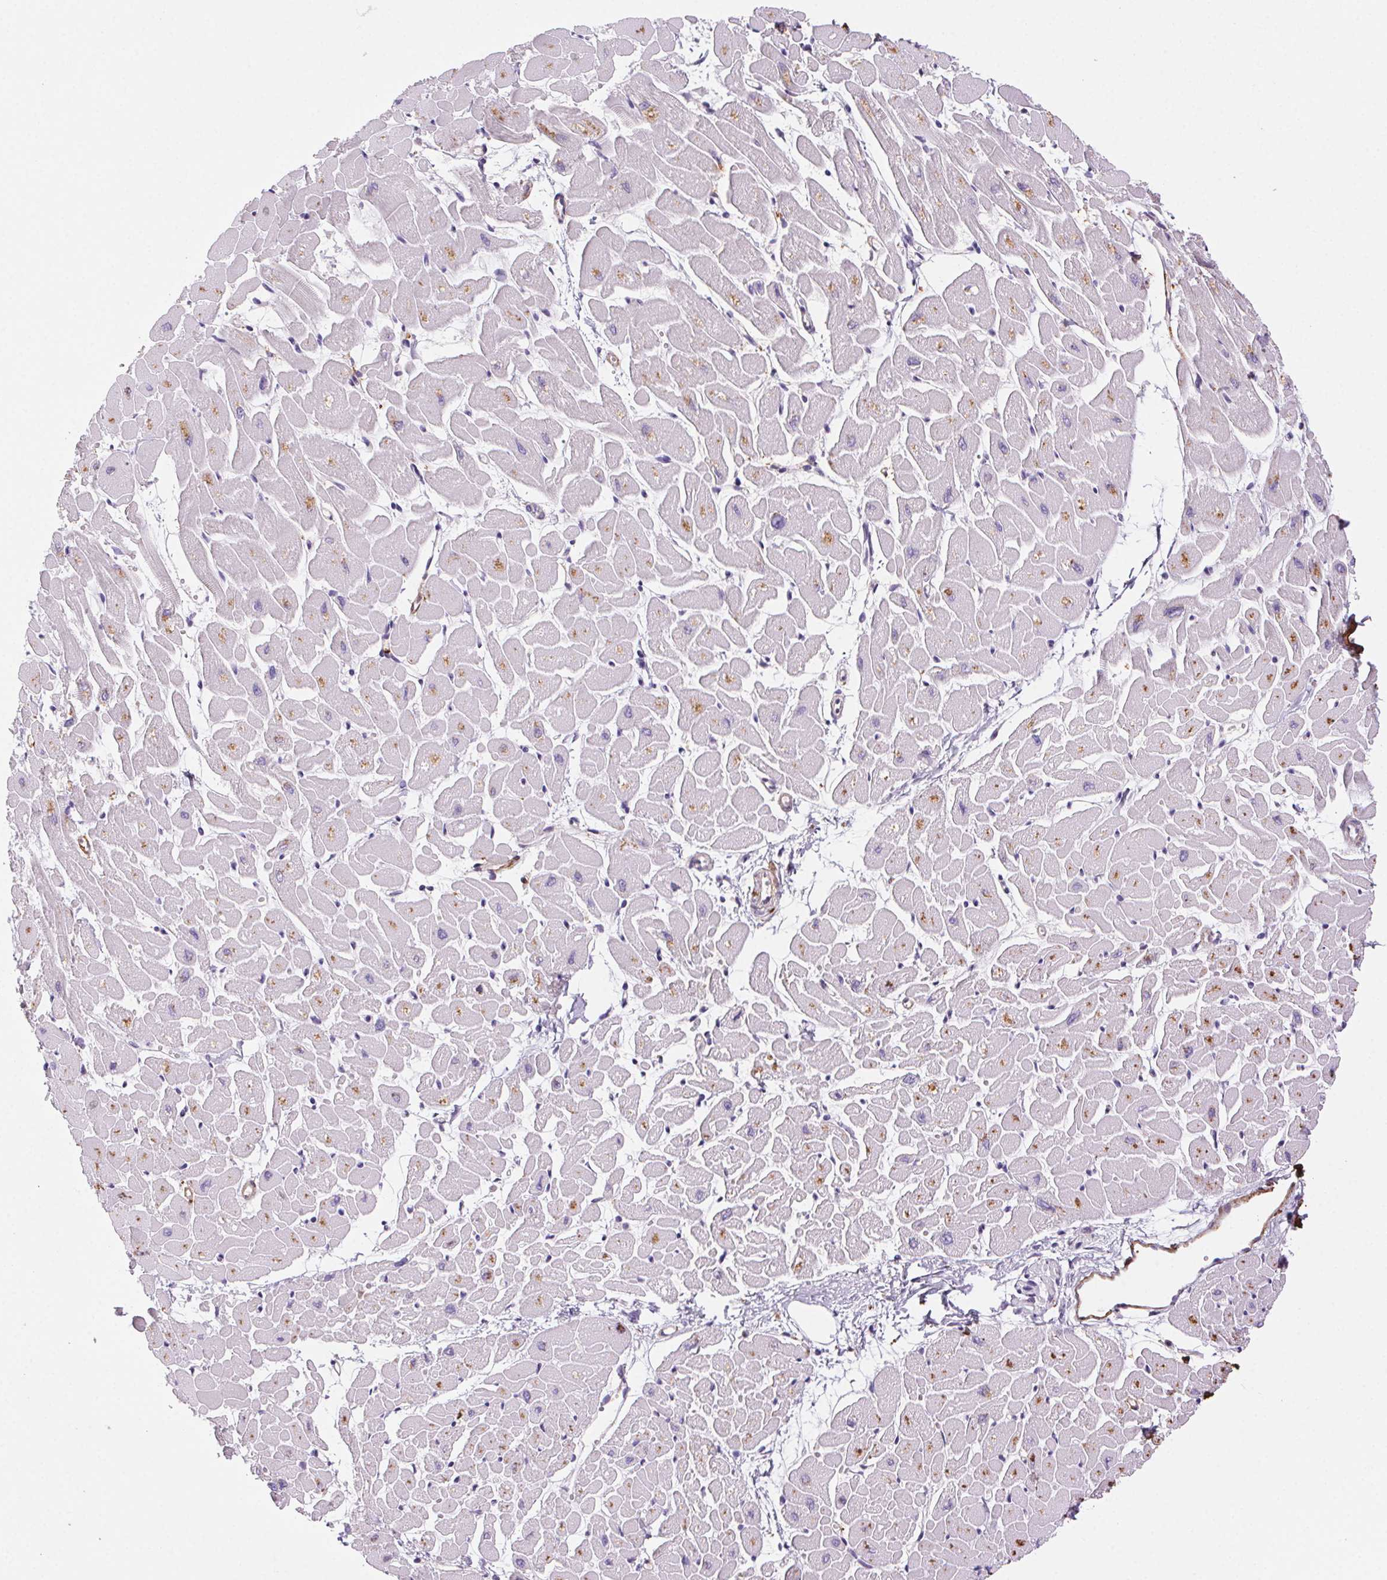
{"staining": {"intensity": "moderate", "quantity": "<25%", "location": "cytoplasmic/membranous"}, "tissue": "heart muscle", "cell_type": "Cardiomyocytes", "image_type": "normal", "snomed": [{"axis": "morphology", "description": "Normal tissue, NOS"}, {"axis": "topography", "description": "Heart"}], "caption": "A high-resolution image shows immunohistochemistry staining of unremarkable heart muscle, which displays moderate cytoplasmic/membranous positivity in about <25% of cardiomyocytes. (Stains: DAB in brown, nuclei in blue, Microscopy: brightfield microscopy at high magnification).", "gene": "GPX8", "patient": {"sex": "male", "age": 57}}